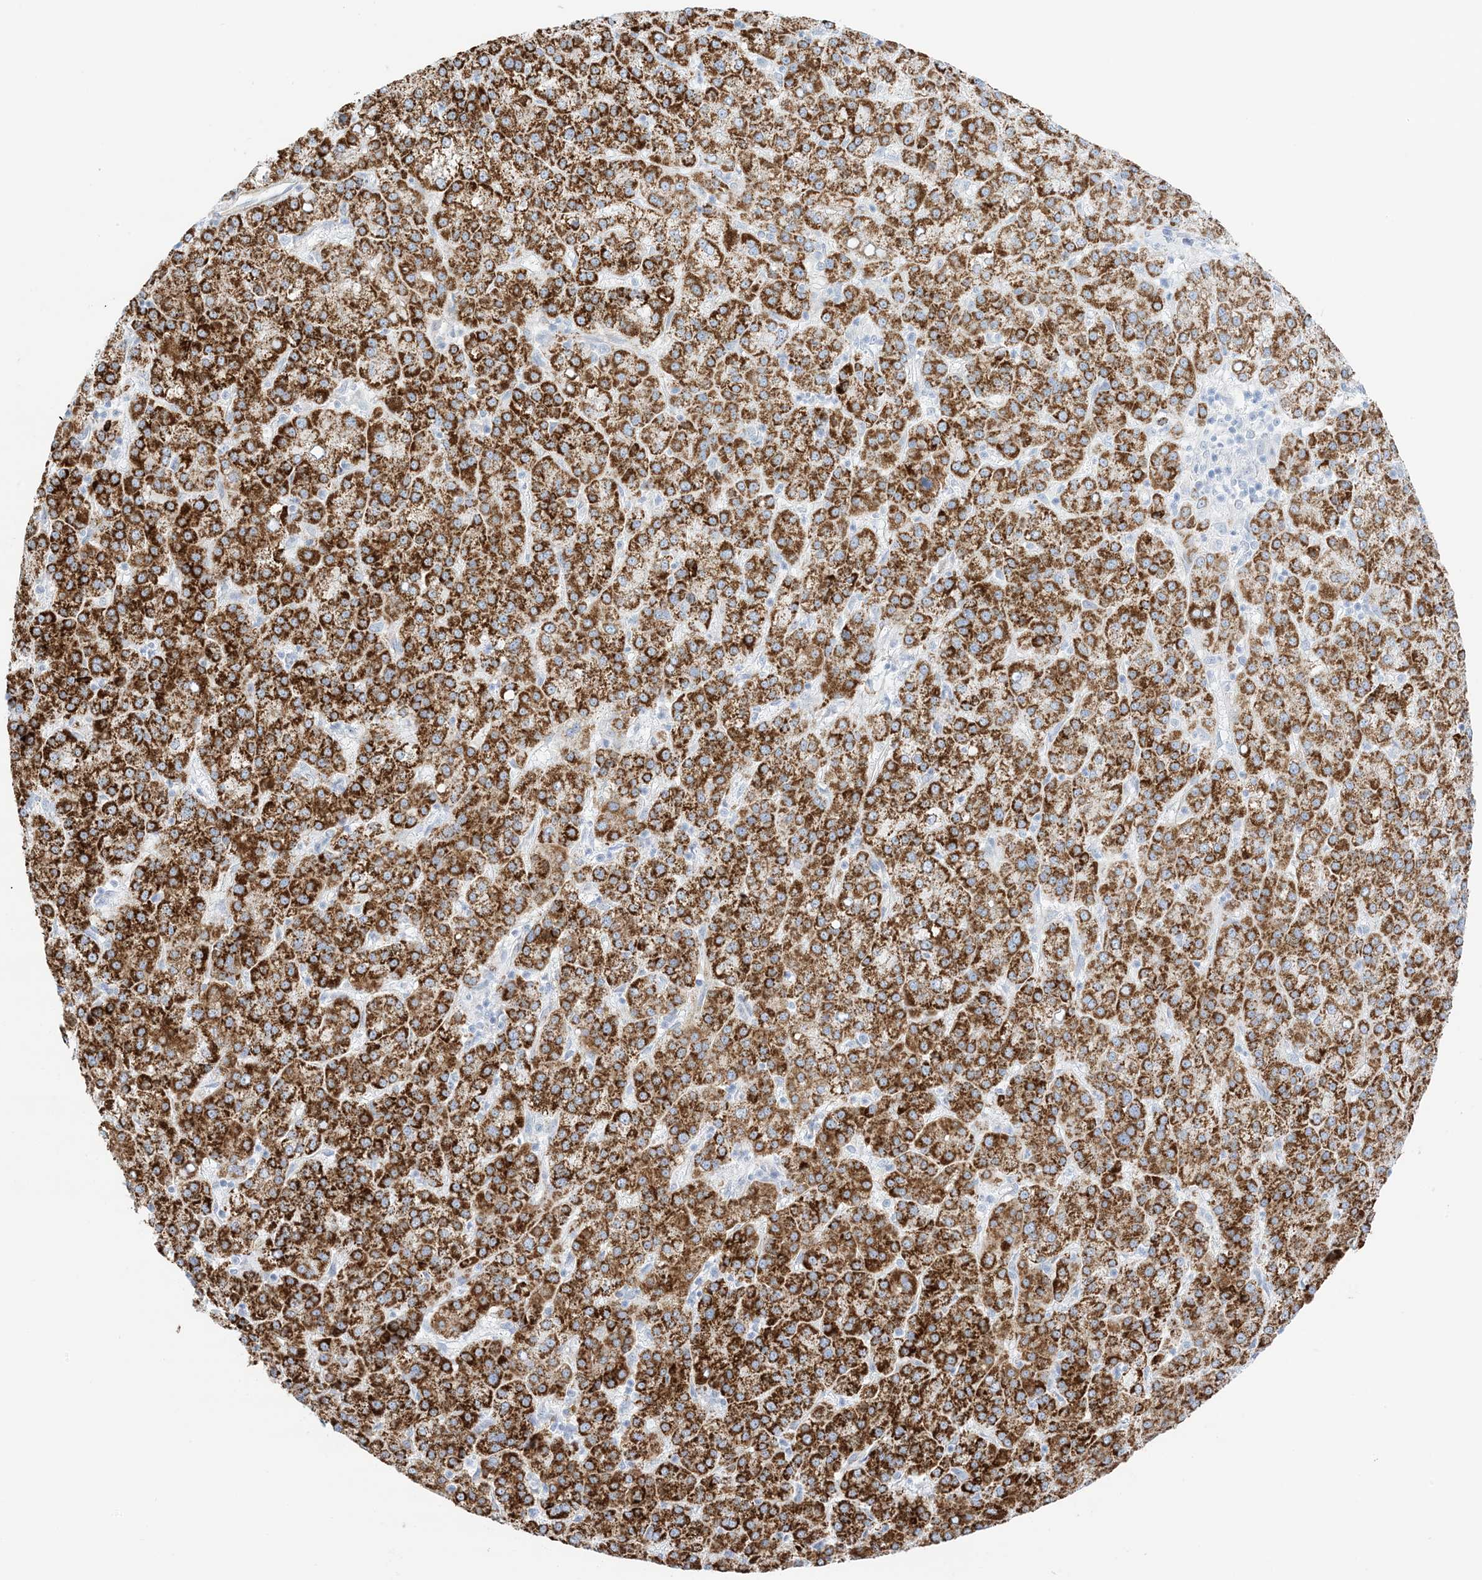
{"staining": {"intensity": "strong", "quantity": ">75%", "location": "cytoplasmic/membranous"}, "tissue": "liver cancer", "cell_type": "Tumor cells", "image_type": "cancer", "snomed": [{"axis": "morphology", "description": "Carcinoma, Hepatocellular, NOS"}, {"axis": "topography", "description": "Liver"}], "caption": "Hepatocellular carcinoma (liver) stained with a brown dye demonstrates strong cytoplasmic/membranous positive positivity in approximately >75% of tumor cells.", "gene": "PID1", "patient": {"sex": "female", "age": 58}}